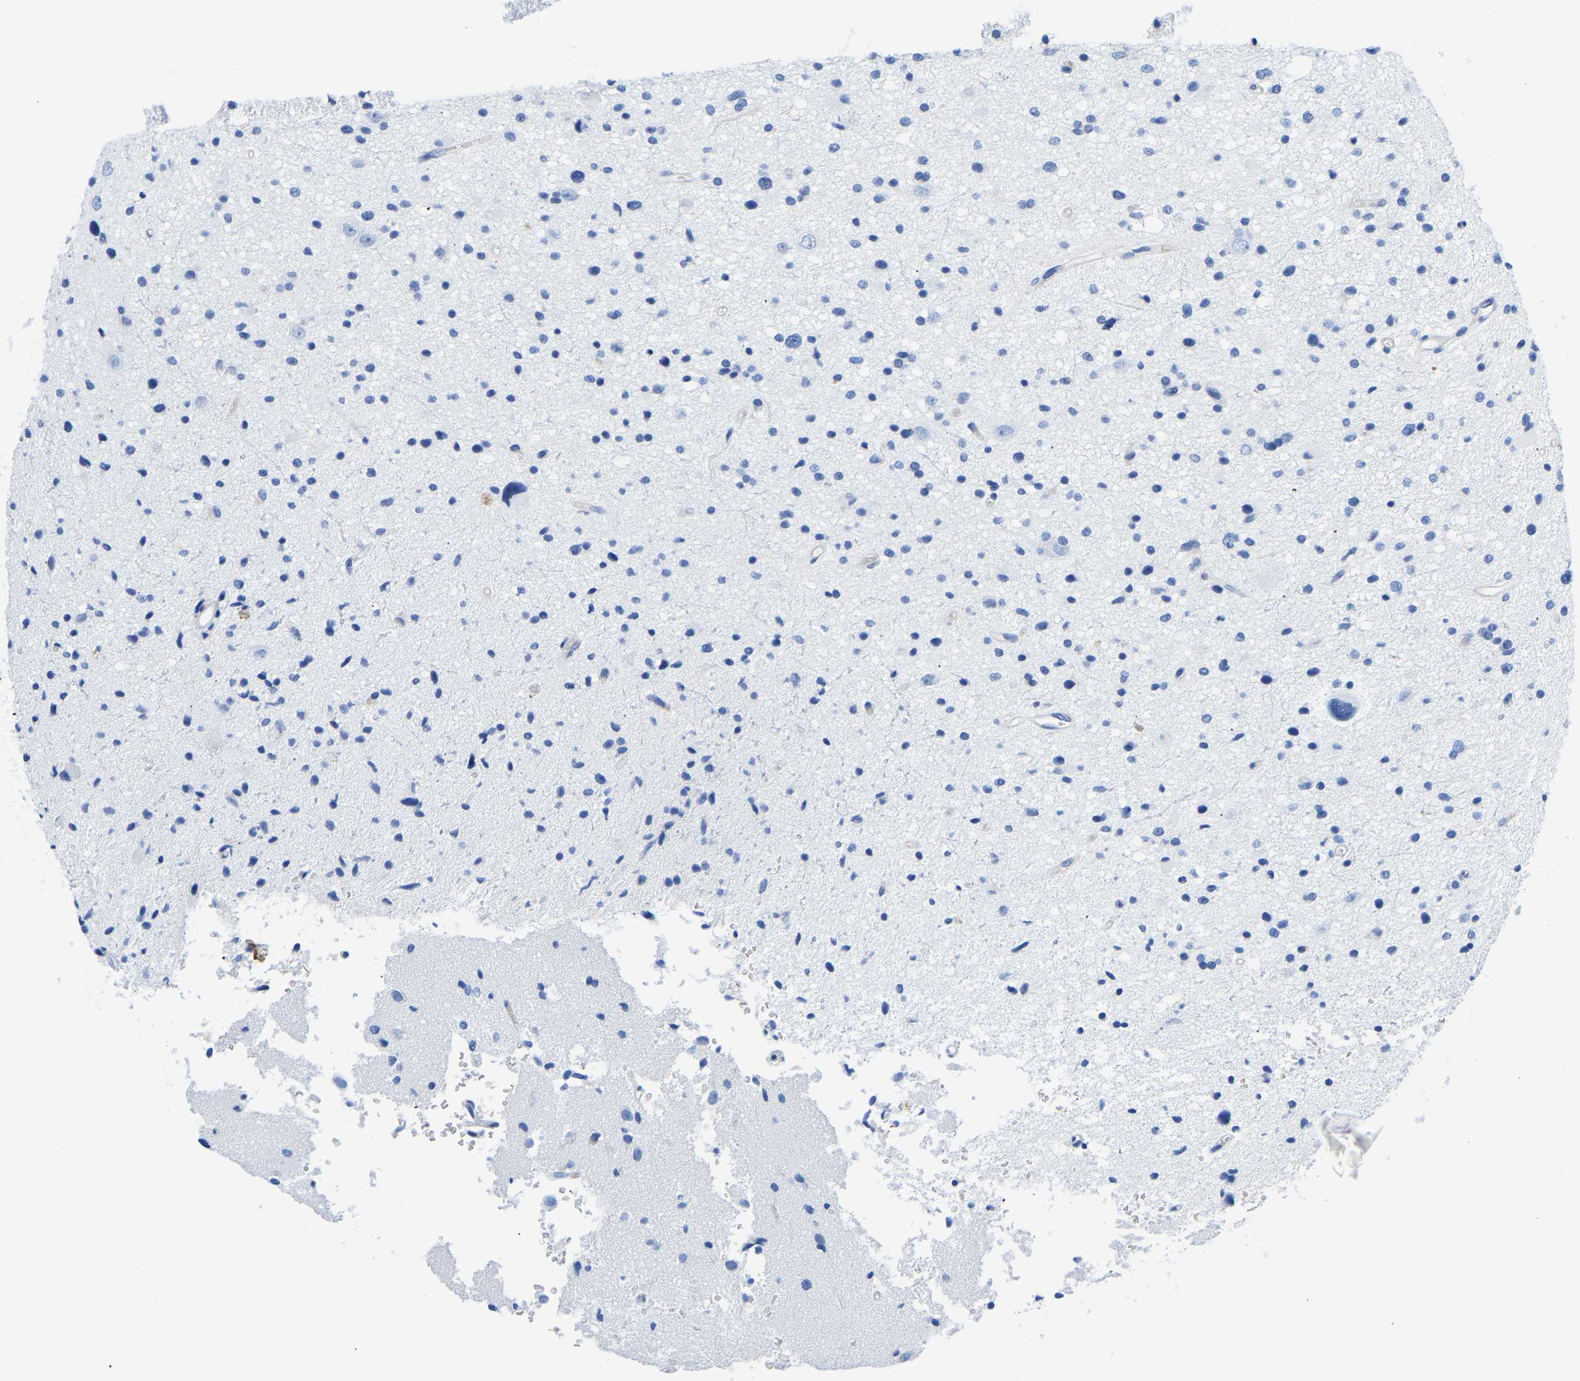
{"staining": {"intensity": "negative", "quantity": "none", "location": "none"}, "tissue": "glioma", "cell_type": "Tumor cells", "image_type": "cancer", "snomed": [{"axis": "morphology", "description": "Glioma, malignant, High grade"}, {"axis": "topography", "description": "Brain"}], "caption": "A high-resolution histopathology image shows IHC staining of malignant glioma (high-grade), which demonstrates no significant expression in tumor cells. (Brightfield microscopy of DAB IHC at high magnification).", "gene": "UPK3A", "patient": {"sex": "male", "age": 33}}